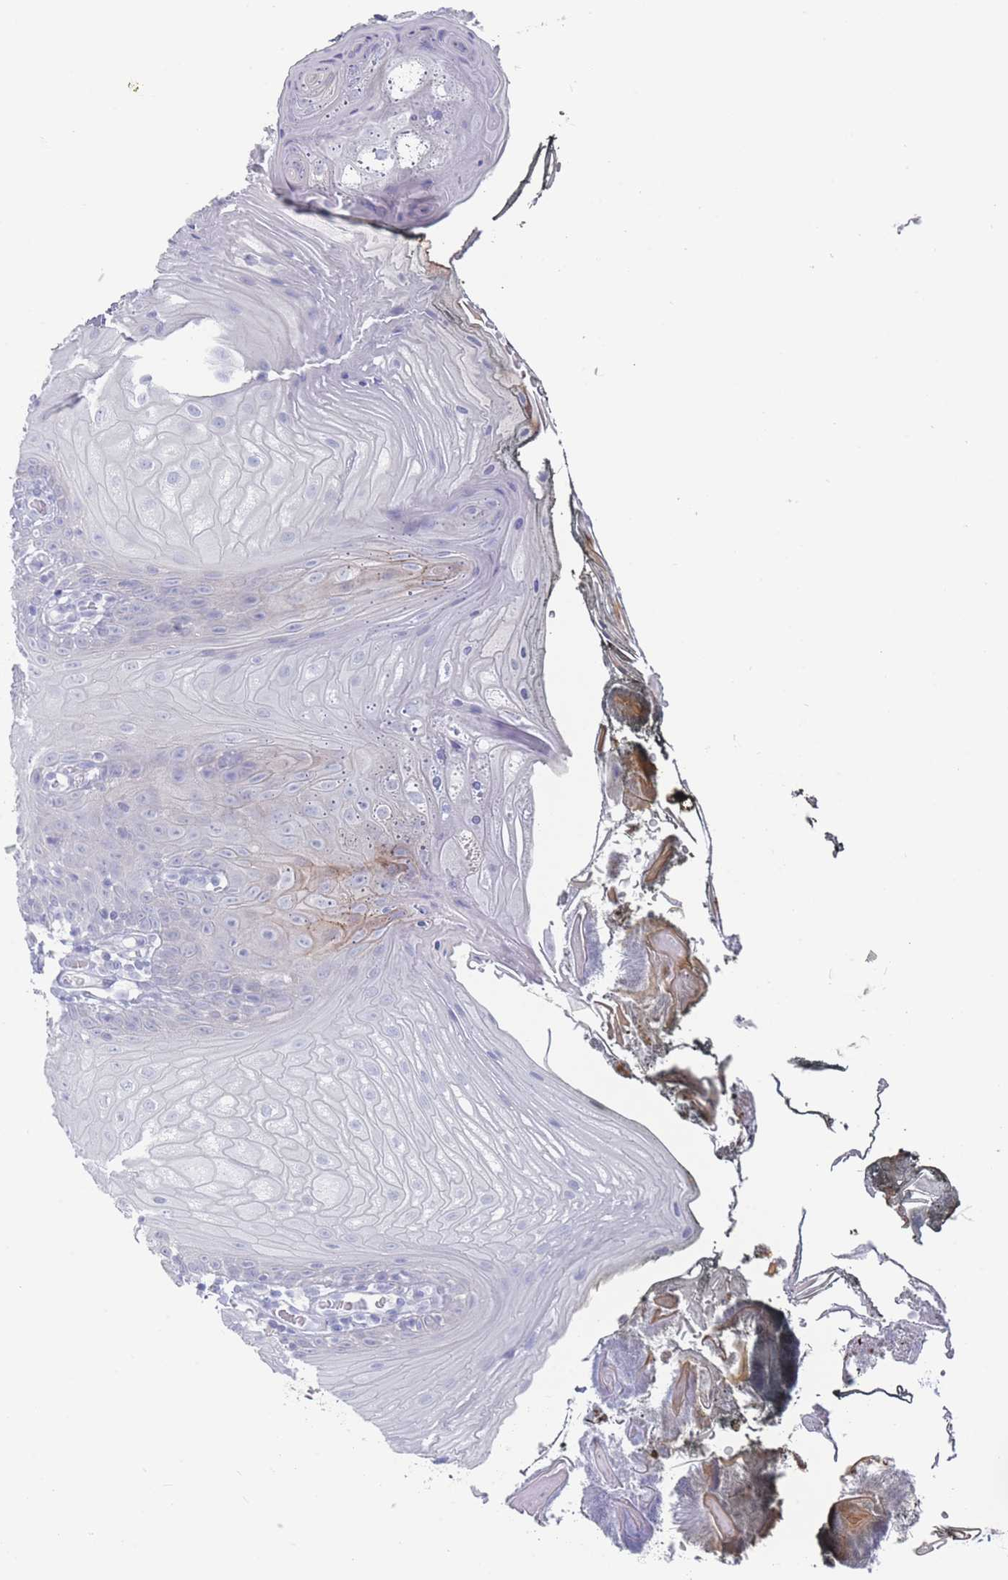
{"staining": {"intensity": "negative", "quantity": "none", "location": "none"}, "tissue": "oral mucosa", "cell_type": "Squamous epithelial cells", "image_type": "normal", "snomed": [{"axis": "morphology", "description": "Normal tissue, NOS"}, {"axis": "morphology", "description": "Squamous cell carcinoma, NOS"}, {"axis": "topography", "description": "Oral tissue"}, {"axis": "topography", "description": "Head-Neck"}], "caption": "A histopathology image of human oral mucosa is negative for staining in squamous epithelial cells. (Brightfield microscopy of DAB (3,3'-diaminobenzidine) IHC at high magnification).", "gene": "CYP51A1", "patient": {"sex": "female", "age": 81}}